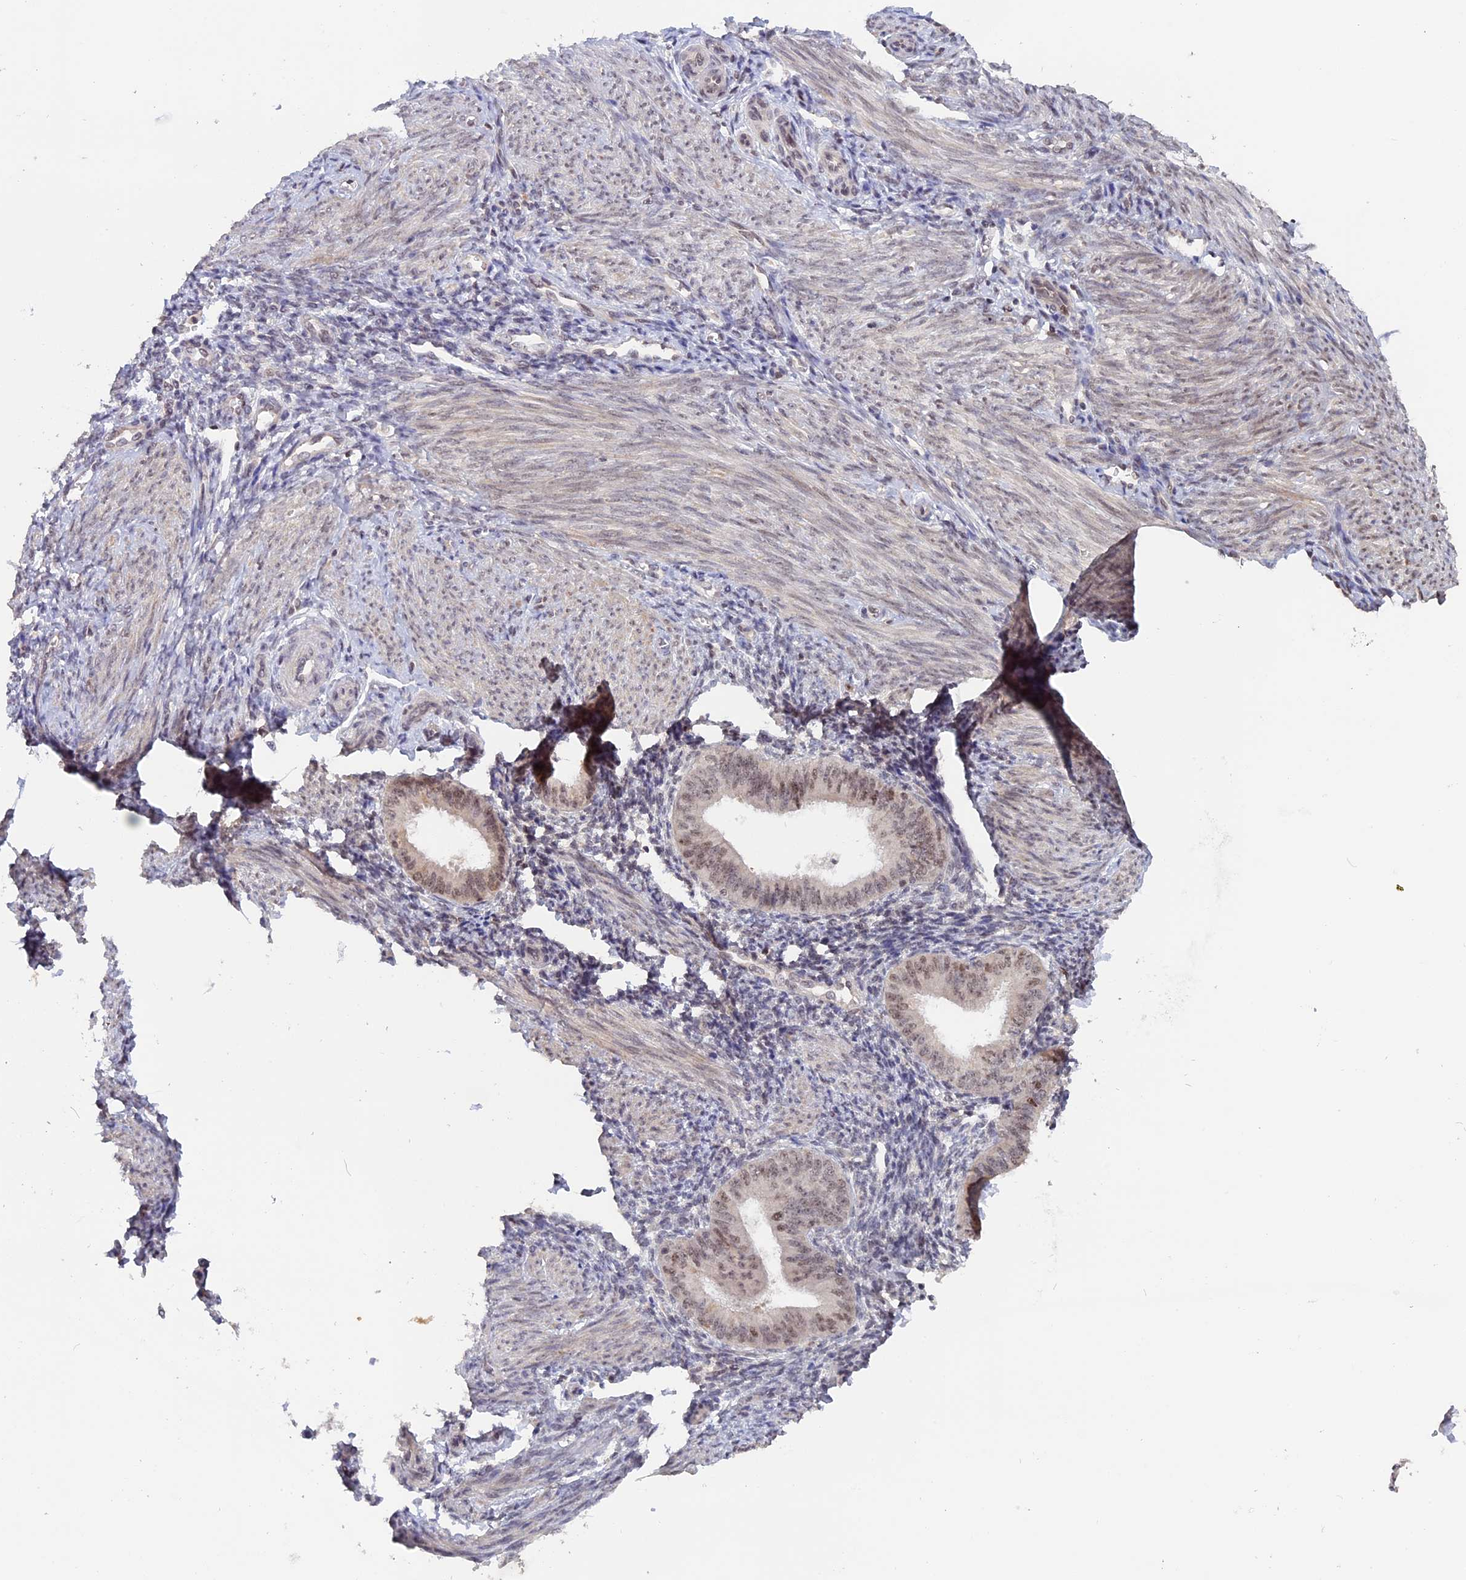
{"staining": {"intensity": "negative", "quantity": "none", "location": "none"}, "tissue": "endometrium", "cell_type": "Cells in endometrial stroma", "image_type": "normal", "snomed": [{"axis": "morphology", "description": "Normal tissue, NOS"}, {"axis": "topography", "description": "Uterus"}, {"axis": "topography", "description": "Endometrium"}], "caption": "IHC micrograph of normal human endometrium stained for a protein (brown), which exhibits no expression in cells in endometrial stroma. (DAB immunohistochemistry (IHC) with hematoxylin counter stain).", "gene": "RFC5", "patient": {"sex": "female", "age": 48}}